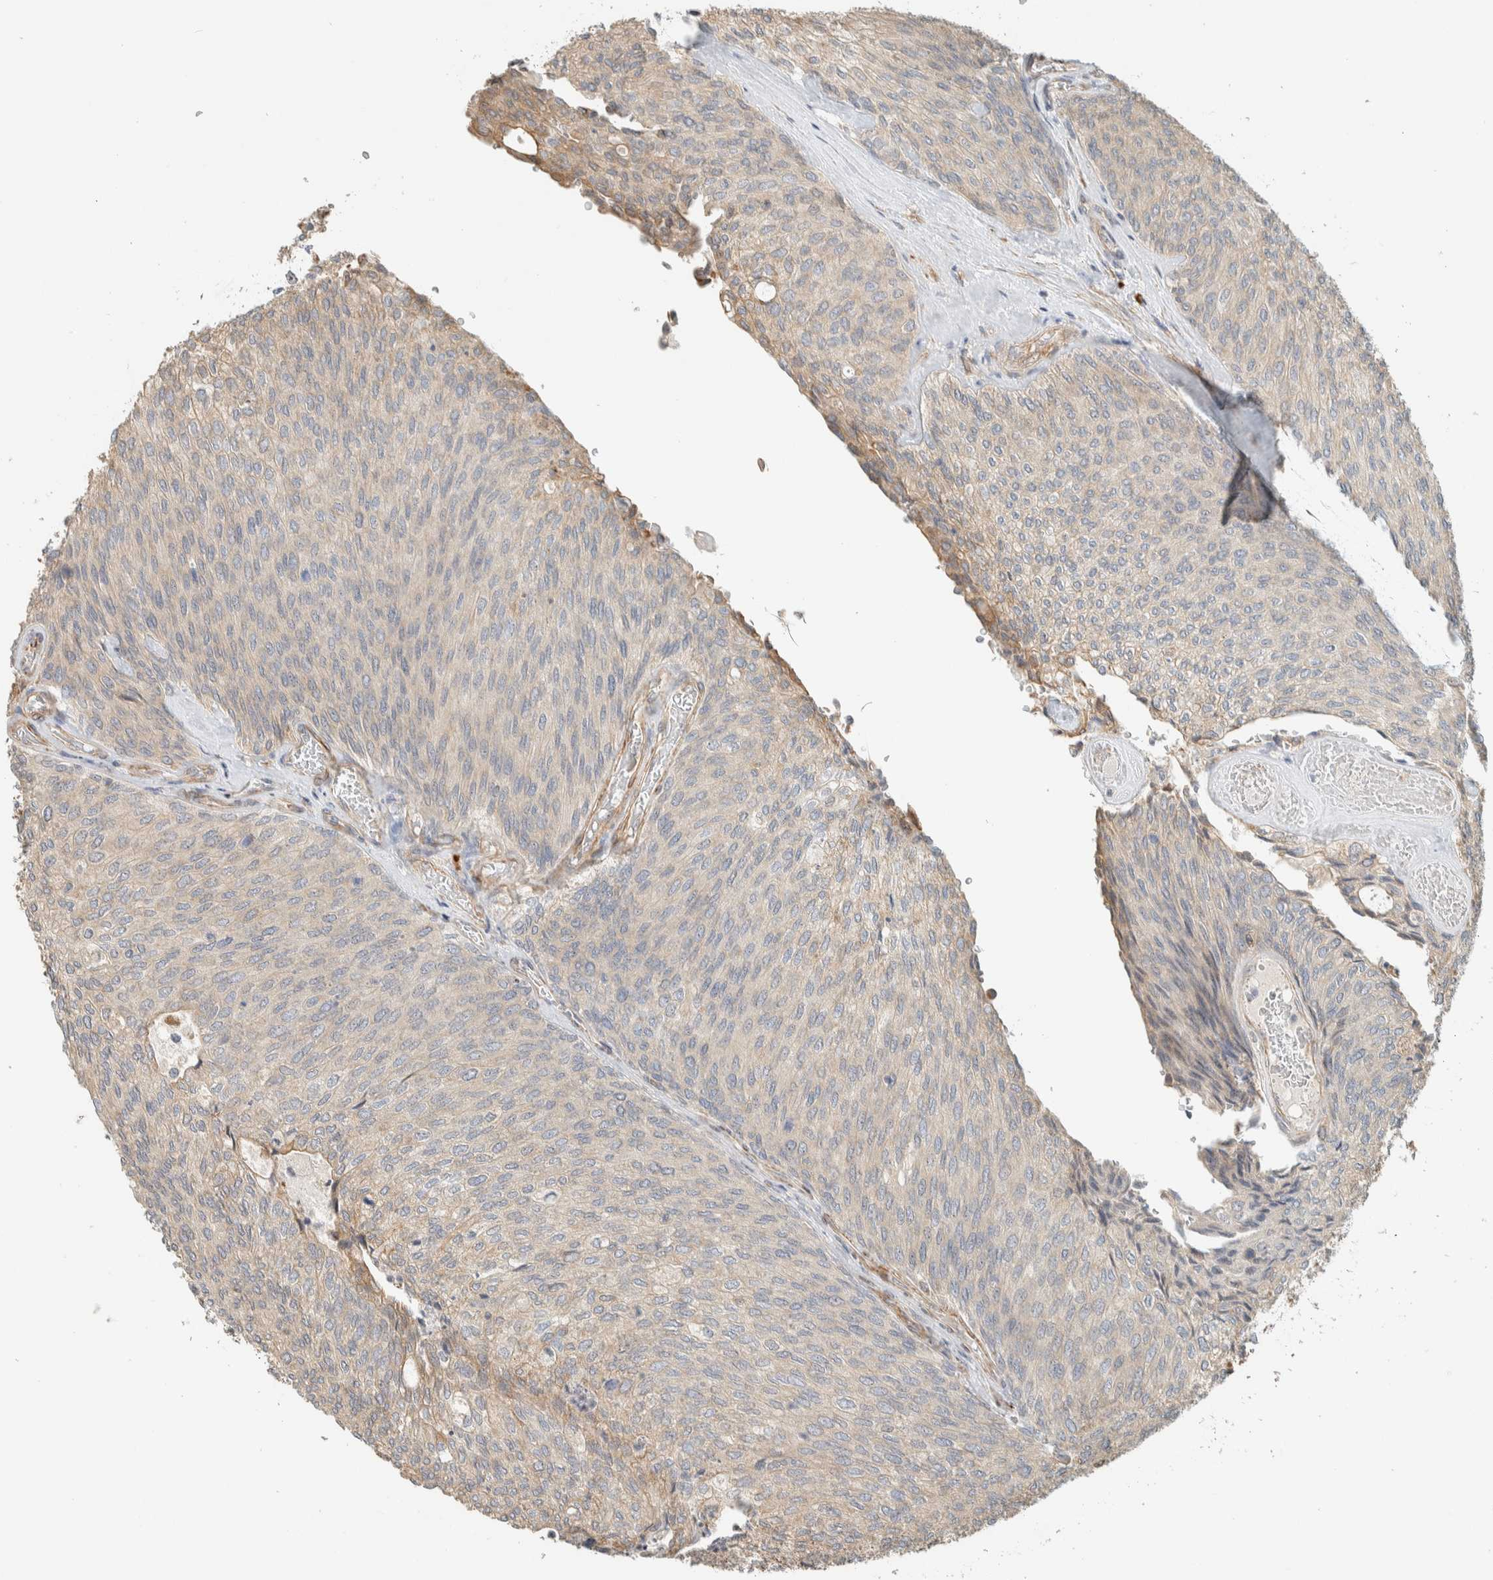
{"staining": {"intensity": "weak", "quantity": "25%-75%", "location": "cytoplasmic/membranous"}, "tissue": "urothelial cancer", "cell_type": "Tumor cells", "image_type": "cancer", "snomed": [{"axis": "morphology", "description": "Urothelial carcinoma, Low grade"}, {"axis": "topography", "description": "Urinary bladder"}], "caption": "A micrograph of human low-grade urothelial carcinoma stained for a protein shows weak cytoplasmic/membranous brown staining in tumor cells. (Stains: DAB in brown, nuclei in blue, Microscopy: brightfield microscopy at high magnification).", "gene": "KLHL40", "patient": {"sex": "female", "age": 79}}